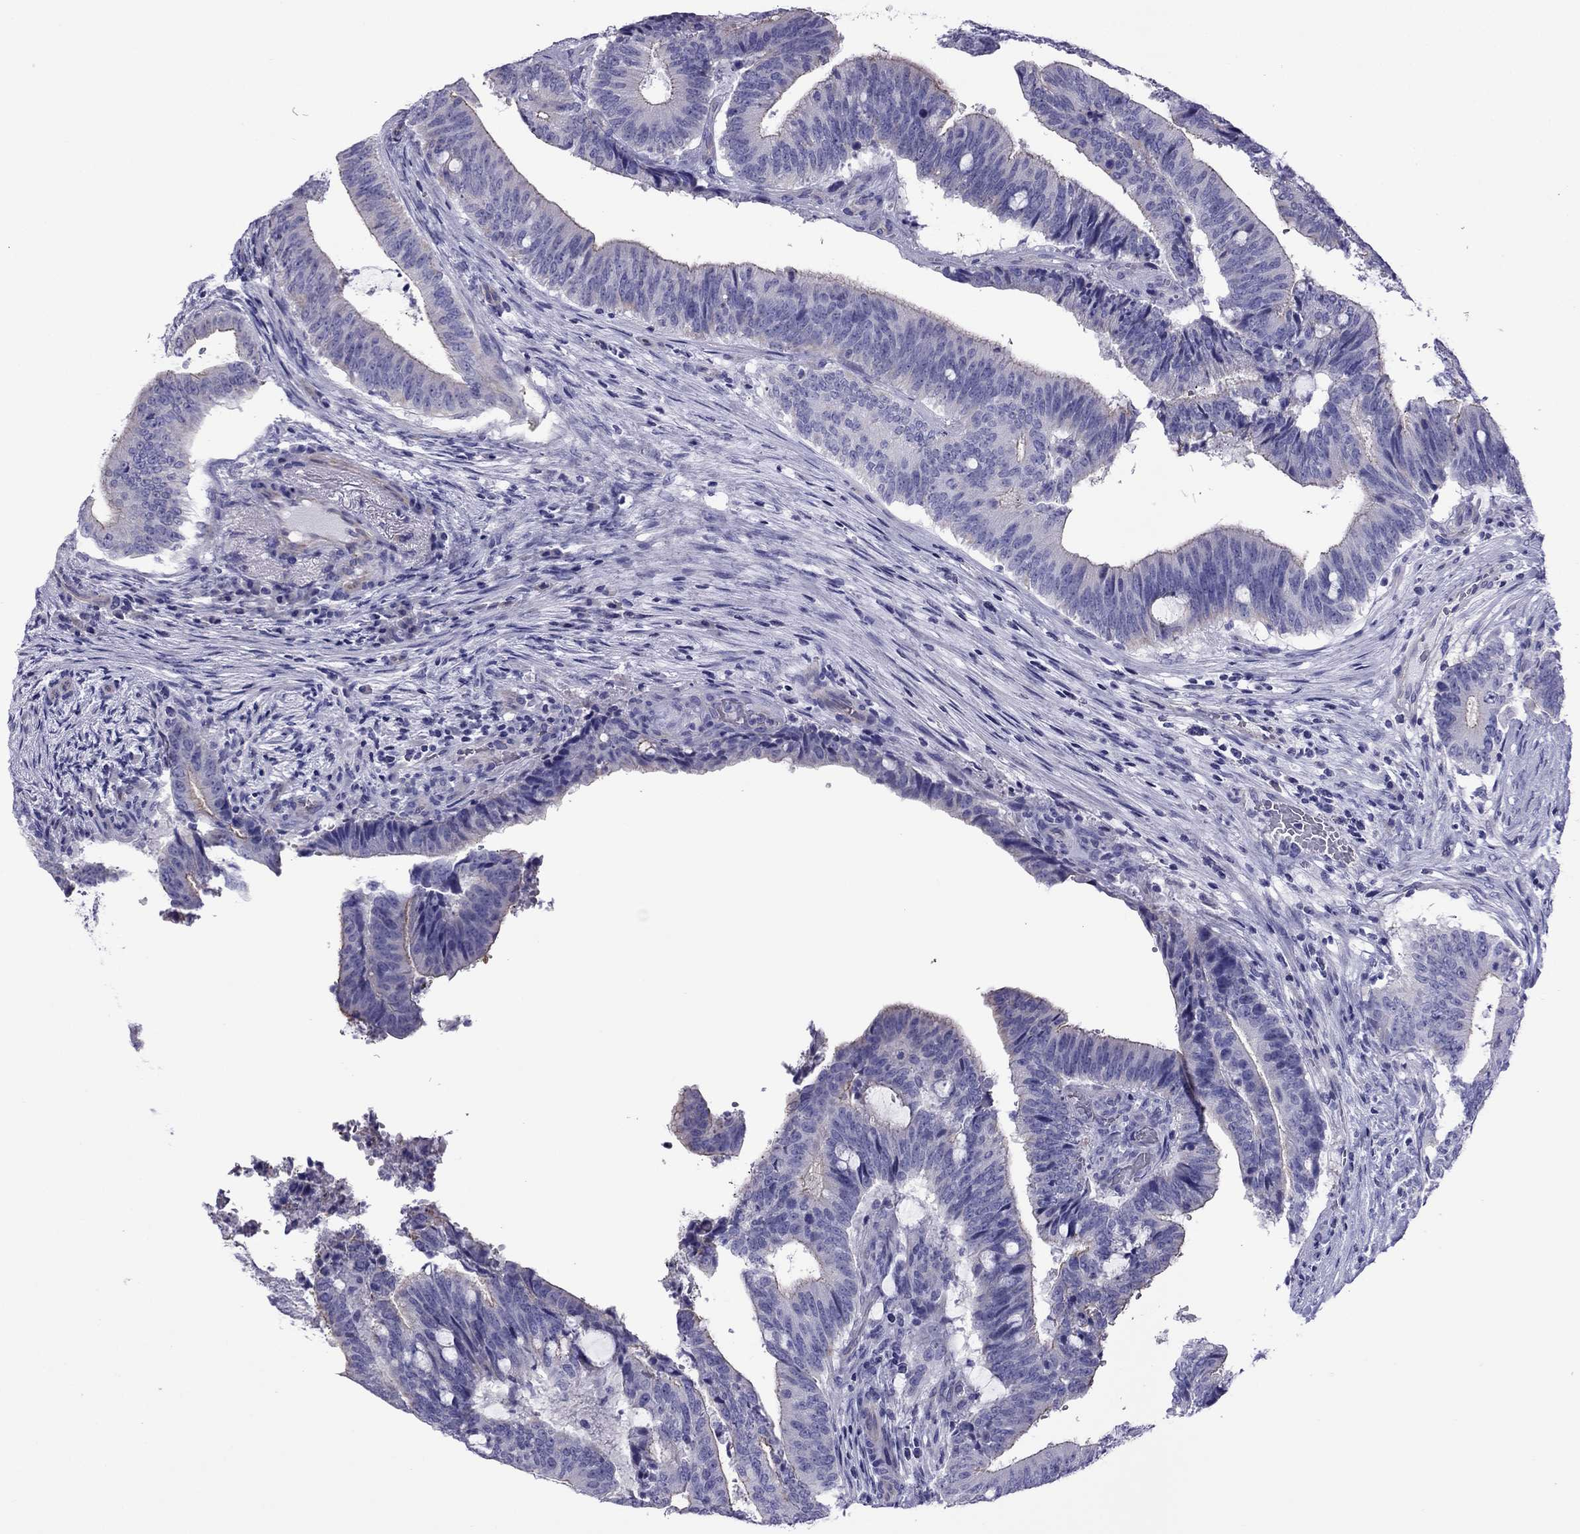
{"staining": {"intensity": "negative", "quantity": "none", "location": "none"}, "tissue": "colorectal cancer", "cell_type": "Tumor cells", "image_type": "cancer", "snomed": [{"axis": "morphology", "description": "Adenocarcinoma, NOS"}, {"axis": "topography", "description": "Colon"}], "caption": "Tumor cells are negative for protein expression in human colorectal cancer. The staining was performed using DAB to visualize the protein expression in brown, while the nuclei were stained in blue with hematoxylin (Magnification: 20x).", "gene": "MYL11", "patient": {"sex": "female", "age": 43}}